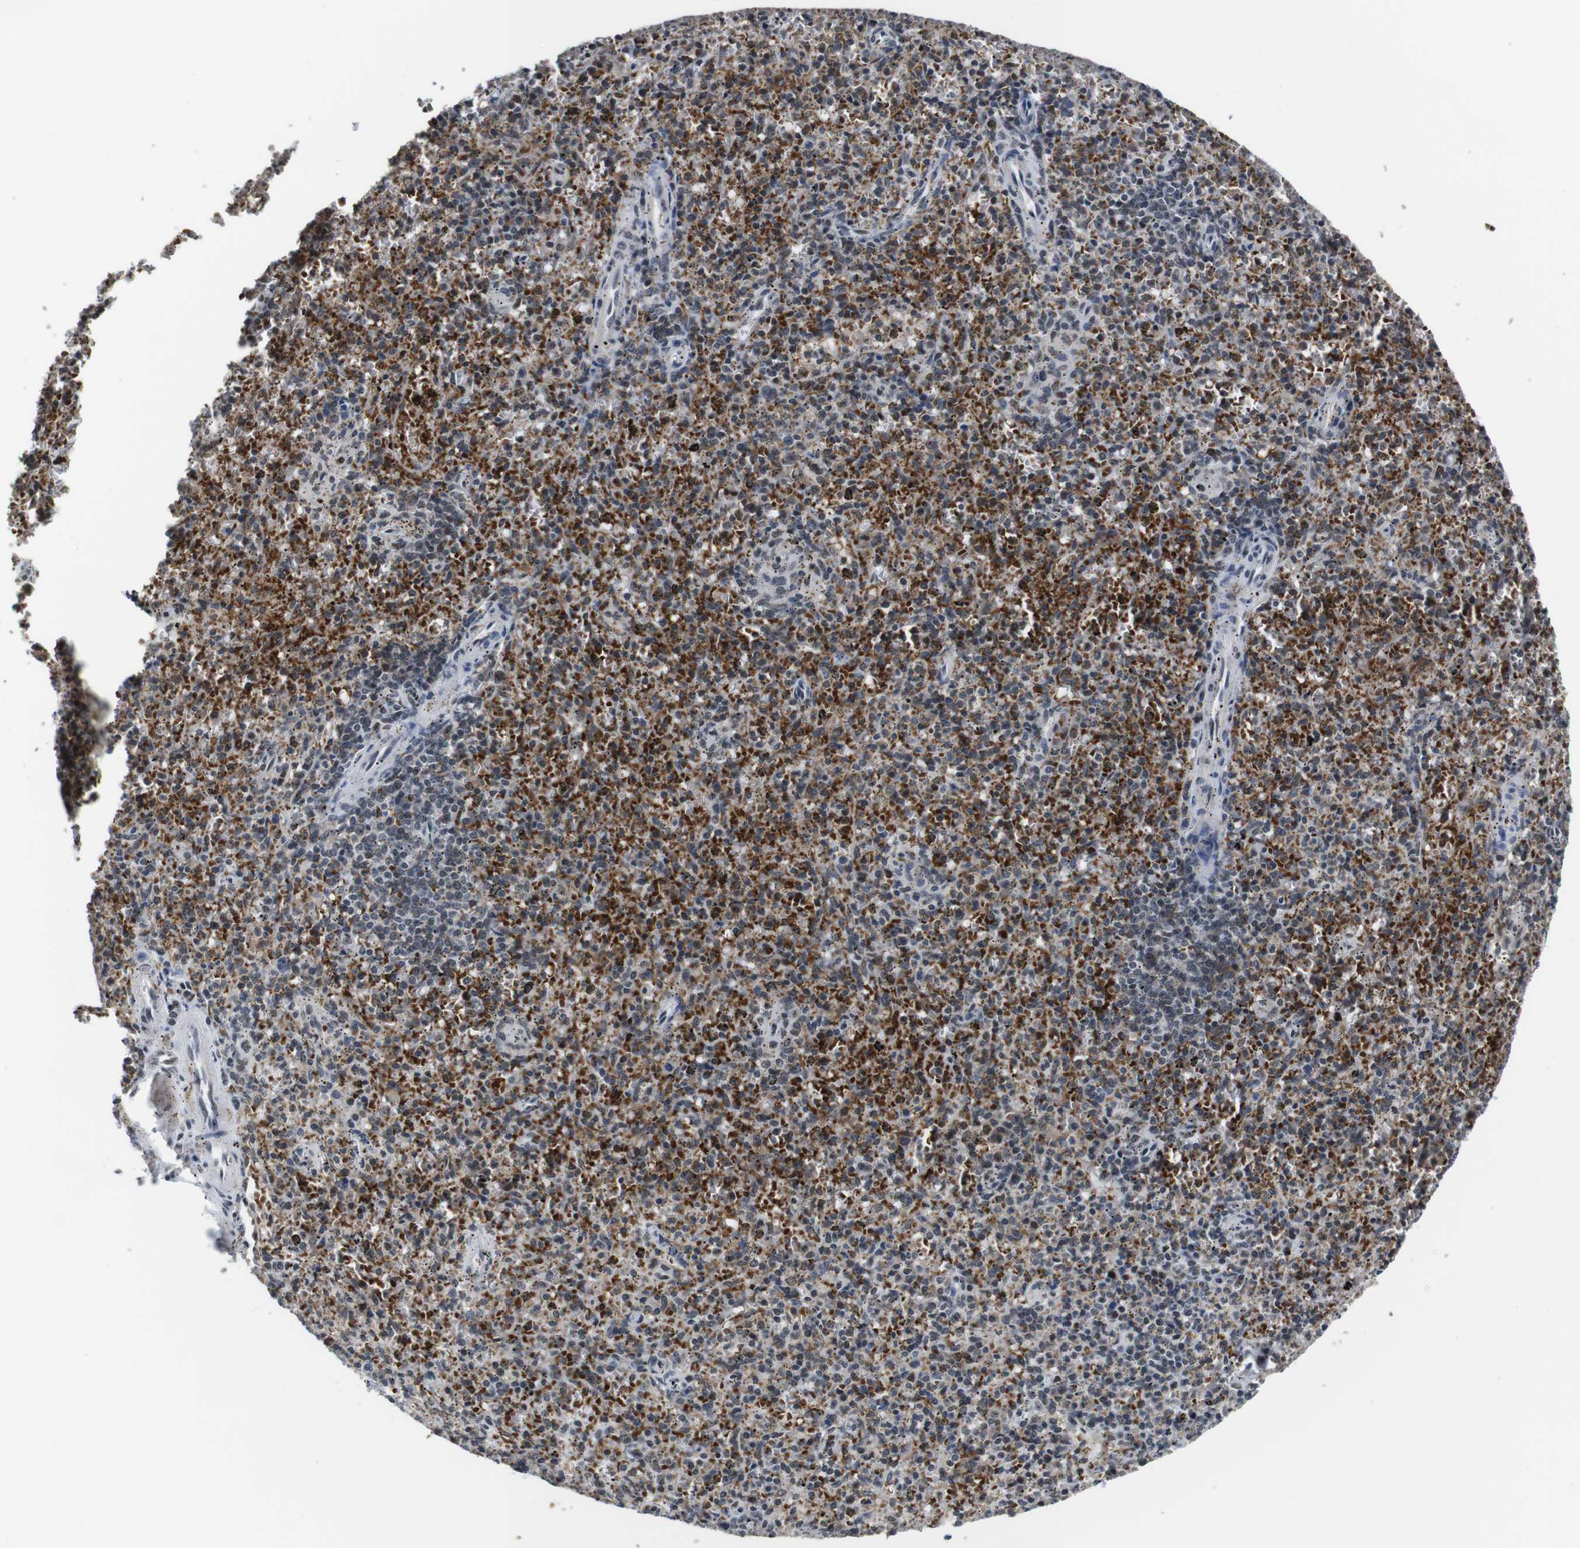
{"staining": {"intensity": "strong", "quantity": "25%-75%", "location": "cytoplasmic/membranous,nuclear"}, "tissue": "spleen", "cell_type": "Cells in red pulp", "image_type": "normal", "snomed": [{"axis": "morphology", "description": "Normal tissue, NOS"}, {"axis": "topography", "description": "Spleen"}], "caption": "Immunohistochemical staining of unremarkable human spleen demonstrates high levels of strong cytoplasmic/membranous,nuclear expression in approximately 25%-75% of cells in red pulp.", "gene": "ILDR2", "patient": {"sex": "male", "age": 72}}